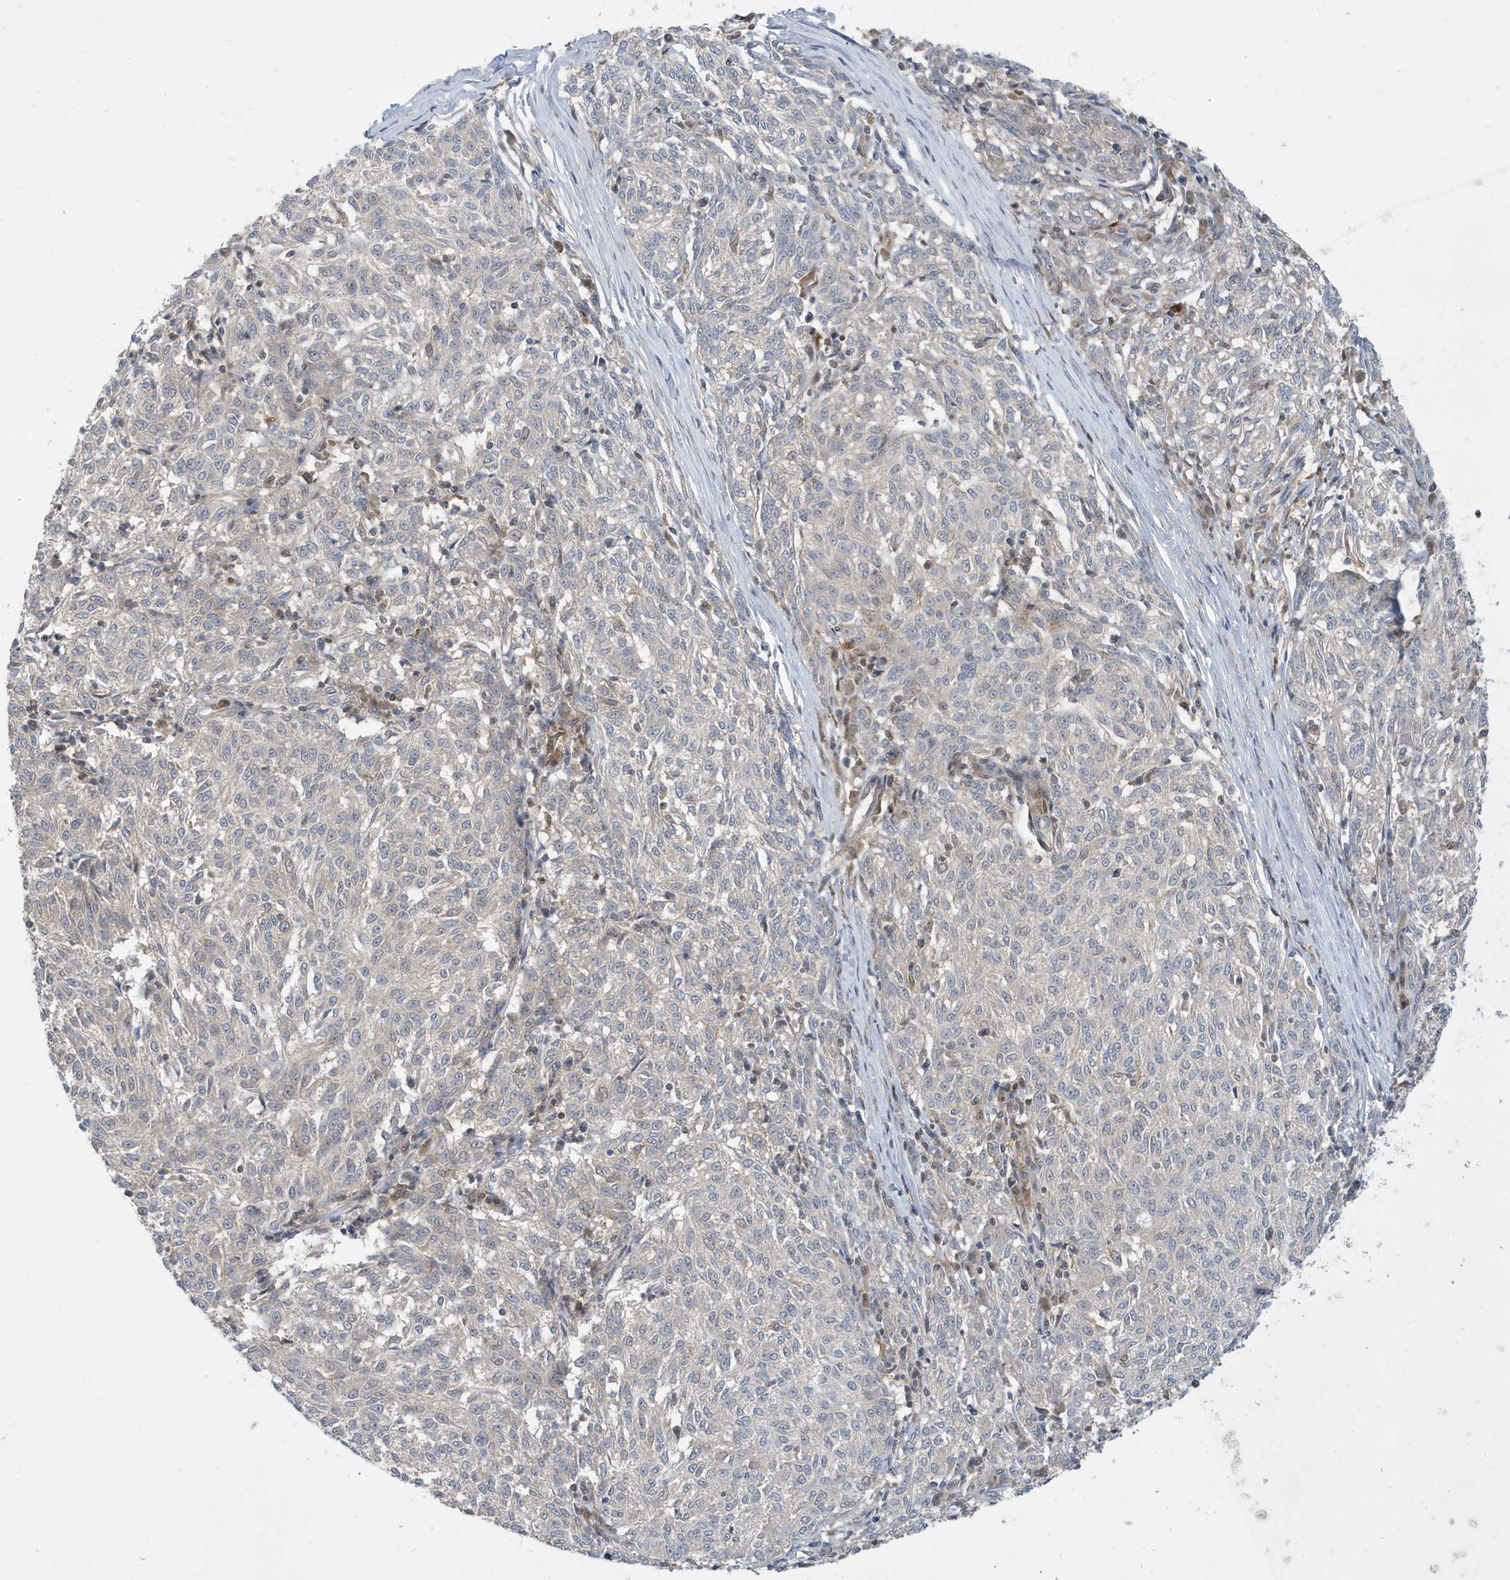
{"staining": {"intensity": "negative", "quantity": "none", "location": "none"}, "tissue": "melanoma", "cell_type": "Tumor cells", "image_type": "cancer", "snomed": [{"axis": "morphology", "description": "Malignant melanoma, NOS"}, {"axis": "topography", "description": "Skin"}], "caption": "This is a photomicrograph of IHC staining of melanoma, which shows no positivity in tumor cells.", "gene": "NCOA7", "patient": {"sex": "female", "age": 72}}